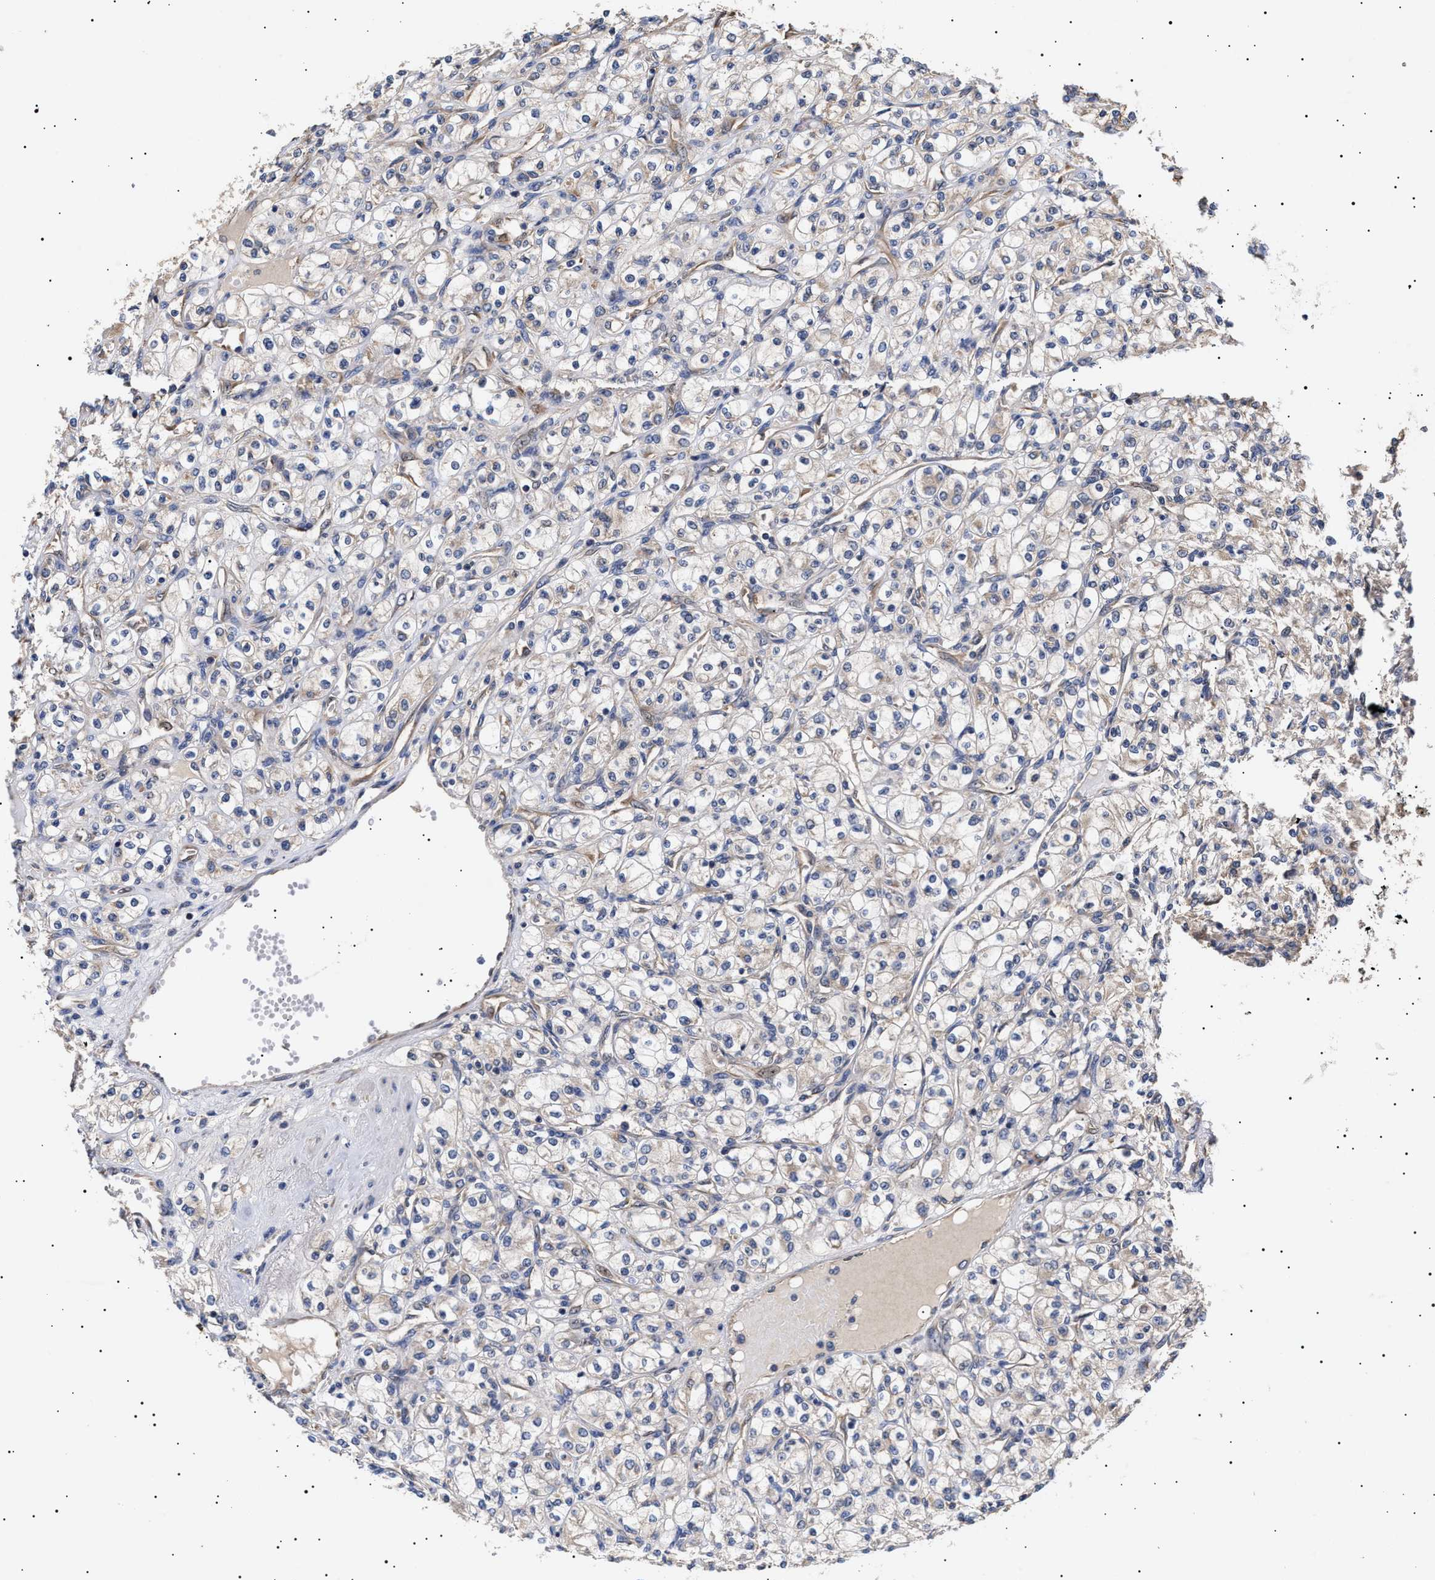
{"staining": {"intensity": "negative", "quantity": "none", "location": "none"}, "tissue": "renal cancer", "cell_type": "Tumor cells", "image_type": "cancer", "snomed": [{"axis": "morphology", "description": "Adenocarcinoma, NOS"}, {"axis": "topography", "description": "Kidney"}], "caption": "Tumor cells show no significant staining in renal cancer (adenocarcinoma).", "gene": "KRBA1", "patient": {"sex": "male", "age": 77}}